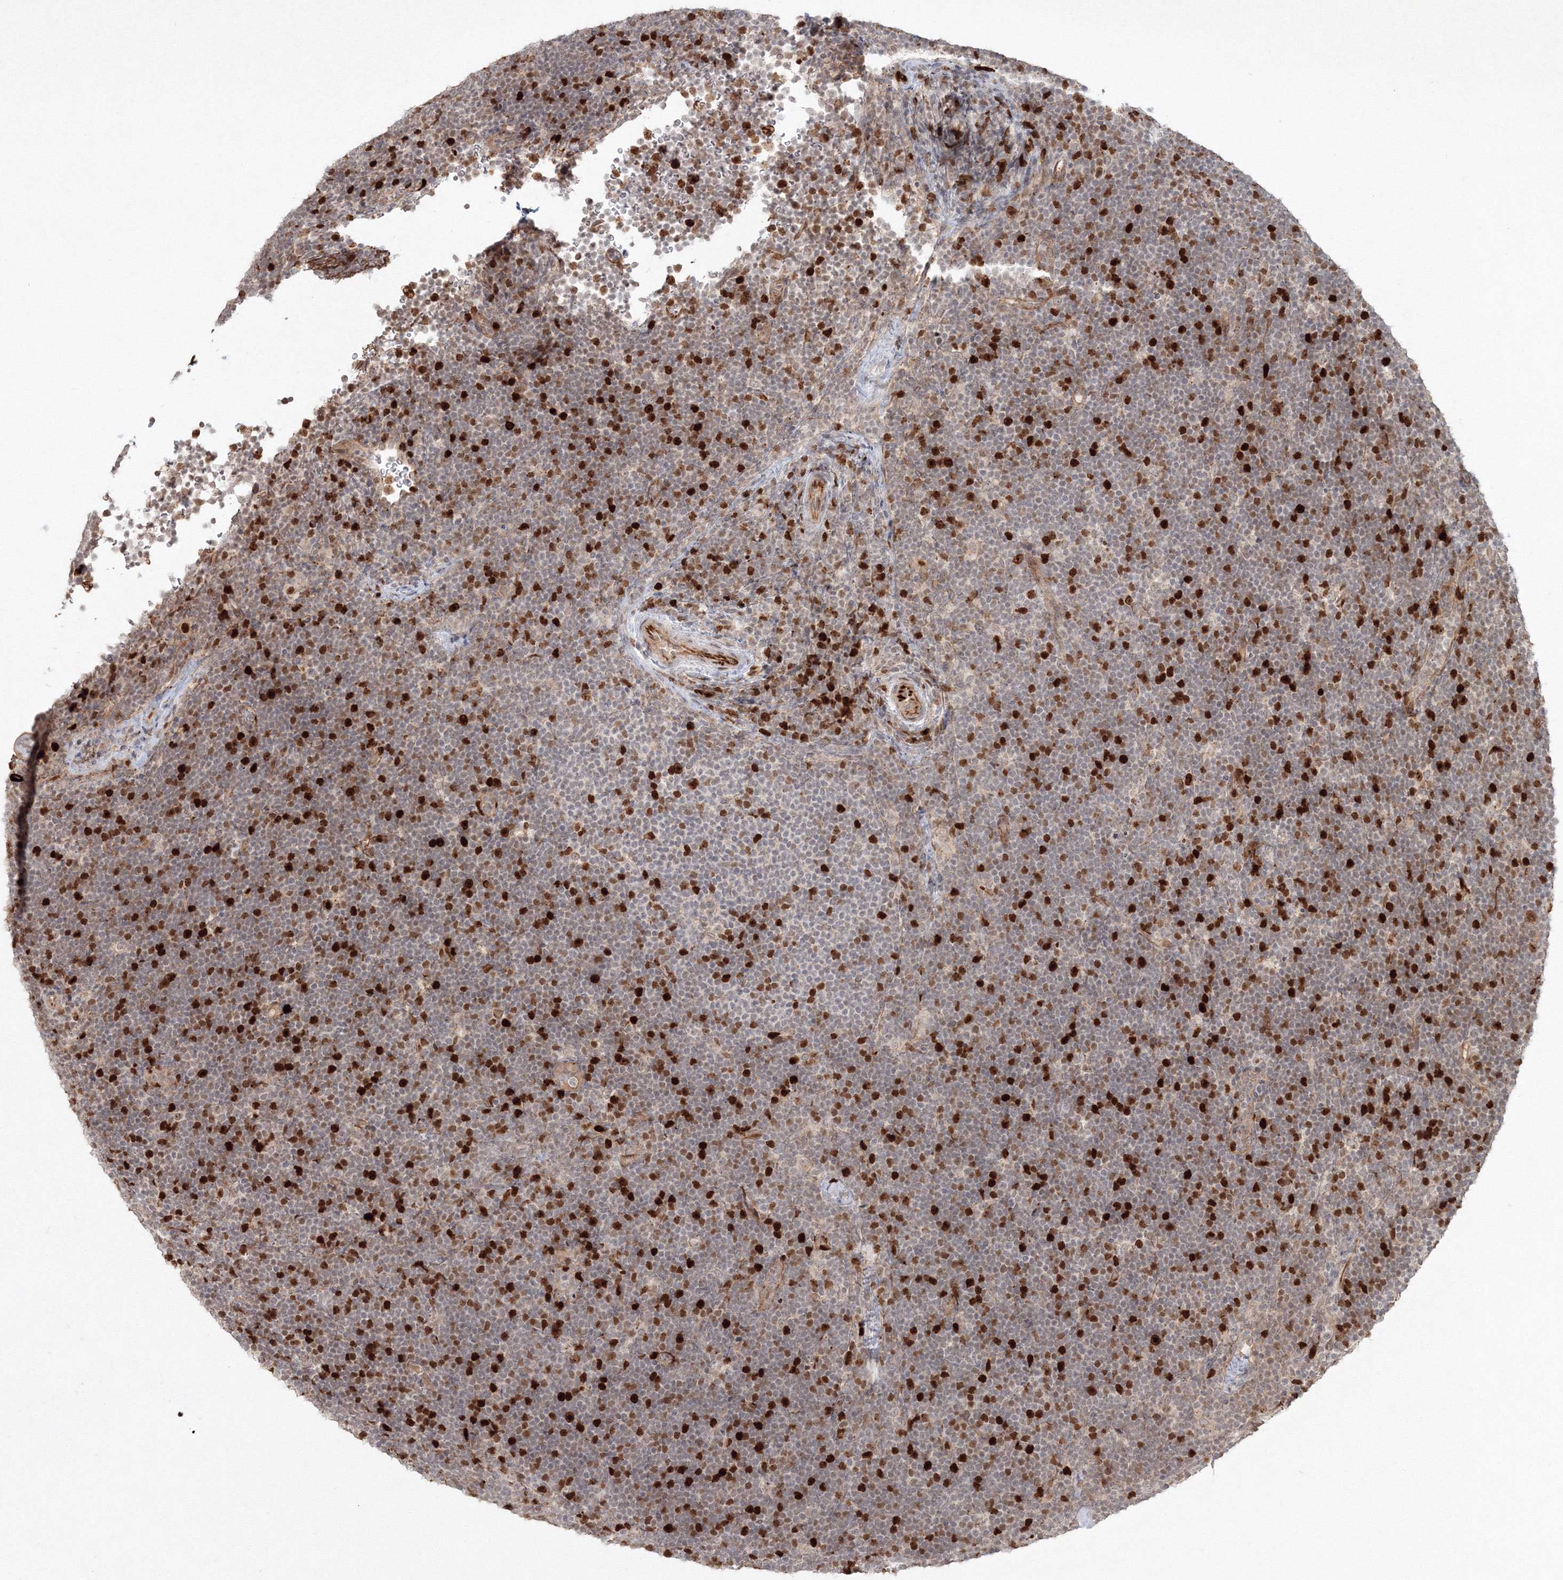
{"staining": {"intensity": "strong", "quantity": "25%-75%", "location": "nuclear"}, "tissue": "lymphoma", "cell_type": "Tumor cells", "image_type": "cancer", "snomed": [{"axis": "morphology", "description": "Malignant lymphoma, non-Hodgkin's type, High grade"}, {"axis": "topography", "description": "Lymph node"}], "caption": "Immunohistochemical staining of lymphoma exhibits strong nuclear protein expression in about 25%-75% of tumor cells.", "gene": "KIF20A", "patient": {"sex": "male", "age": 13}}